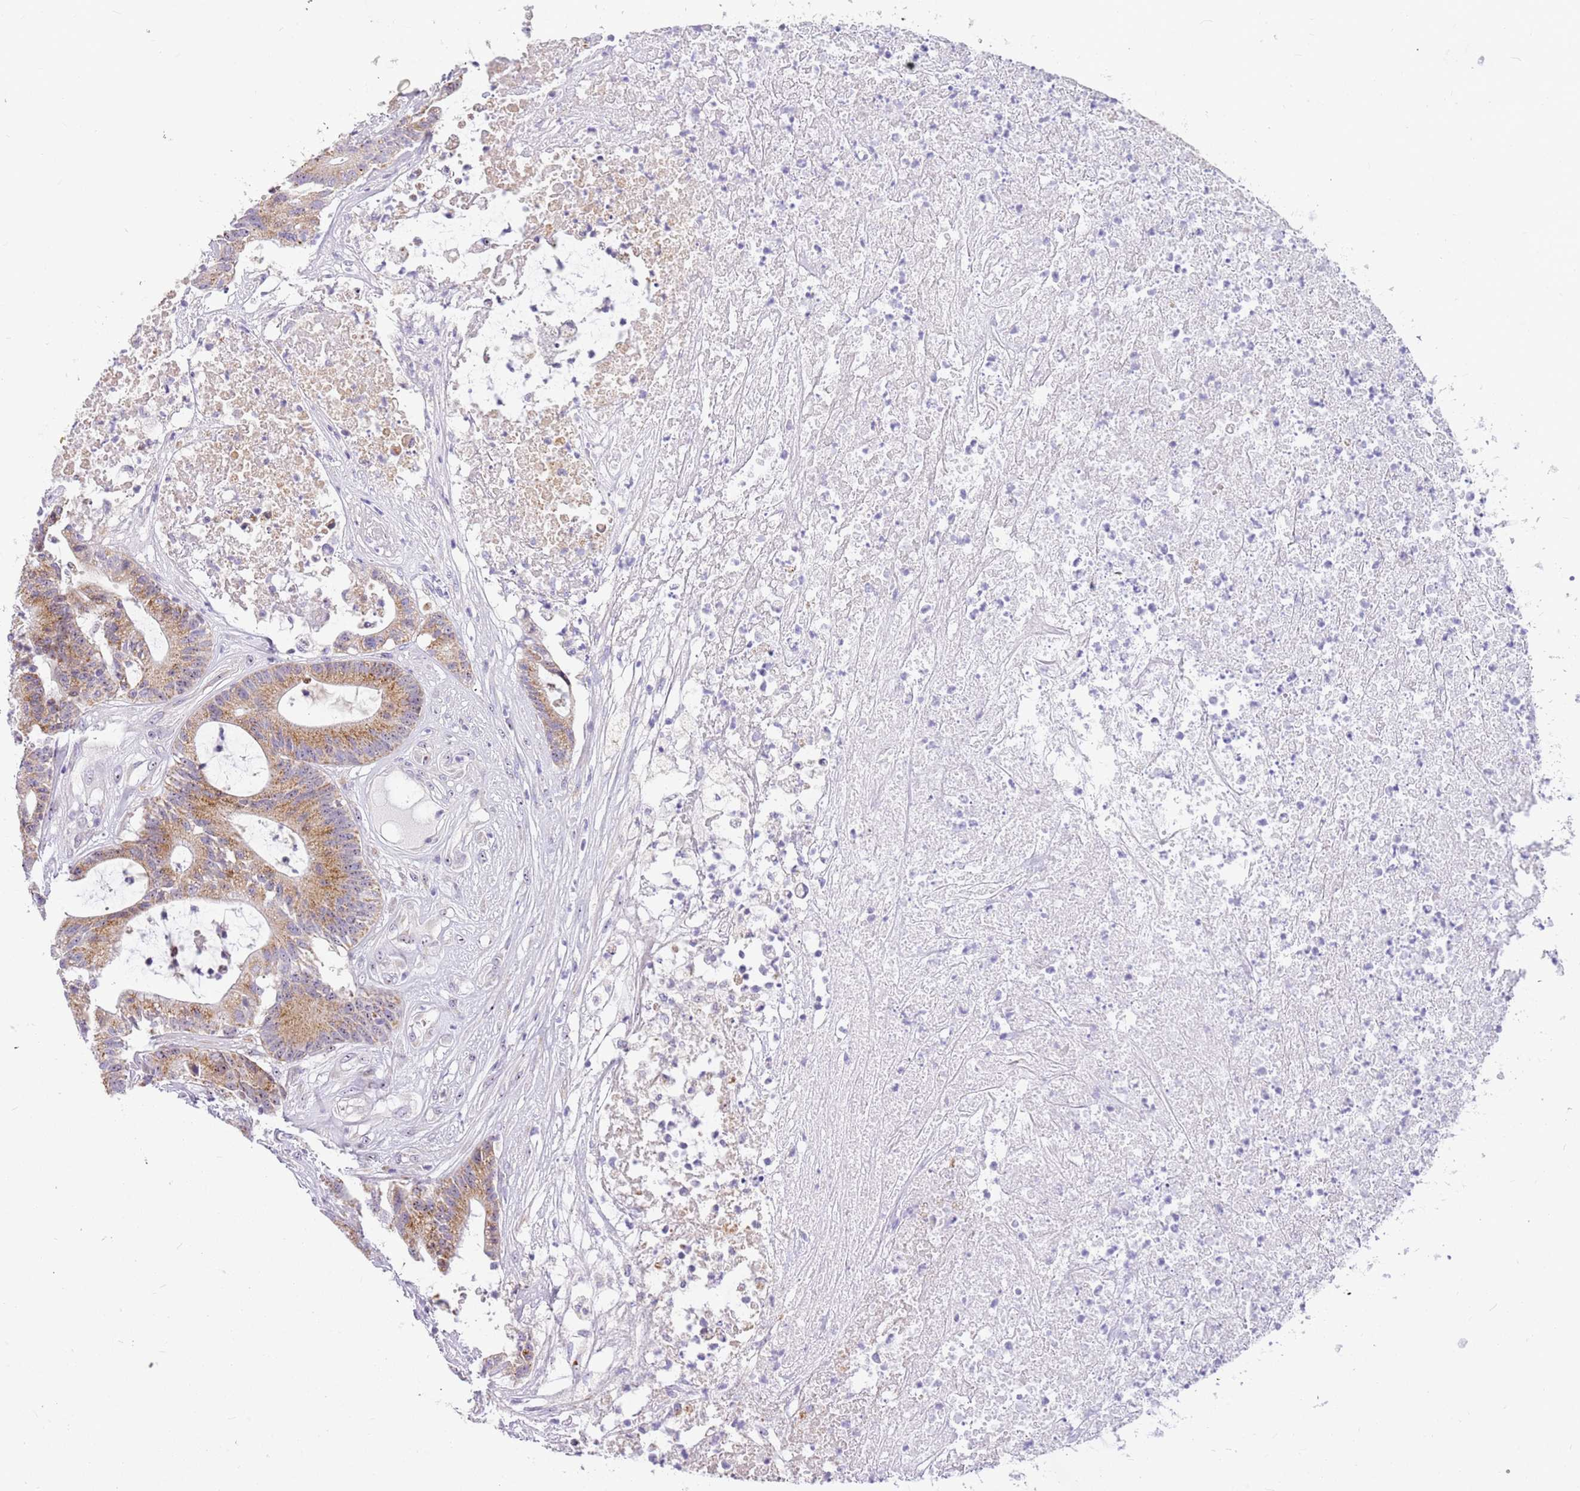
{"staining": {"intensity": "moderate", "quantity": ">75%", "location": "cytoplasmic/membranous,nuclear"}, "tissue": "colorectal cancer", "cell_type": "Tumor cells", "image_type": "cancer", "snomed": [{"axis": "morphology", "description": "Adenocarcinoma, NOS"}, {"axis": "topography", "description": "Colon"}], "caption": "Protein staining shows moderate cytoplasmic/membranous and nuclear expression in about >75% of tumor cells in colorectal cancer.", "gene": "DNAJA3", "patient": {"sex": "female", "age": 84}}